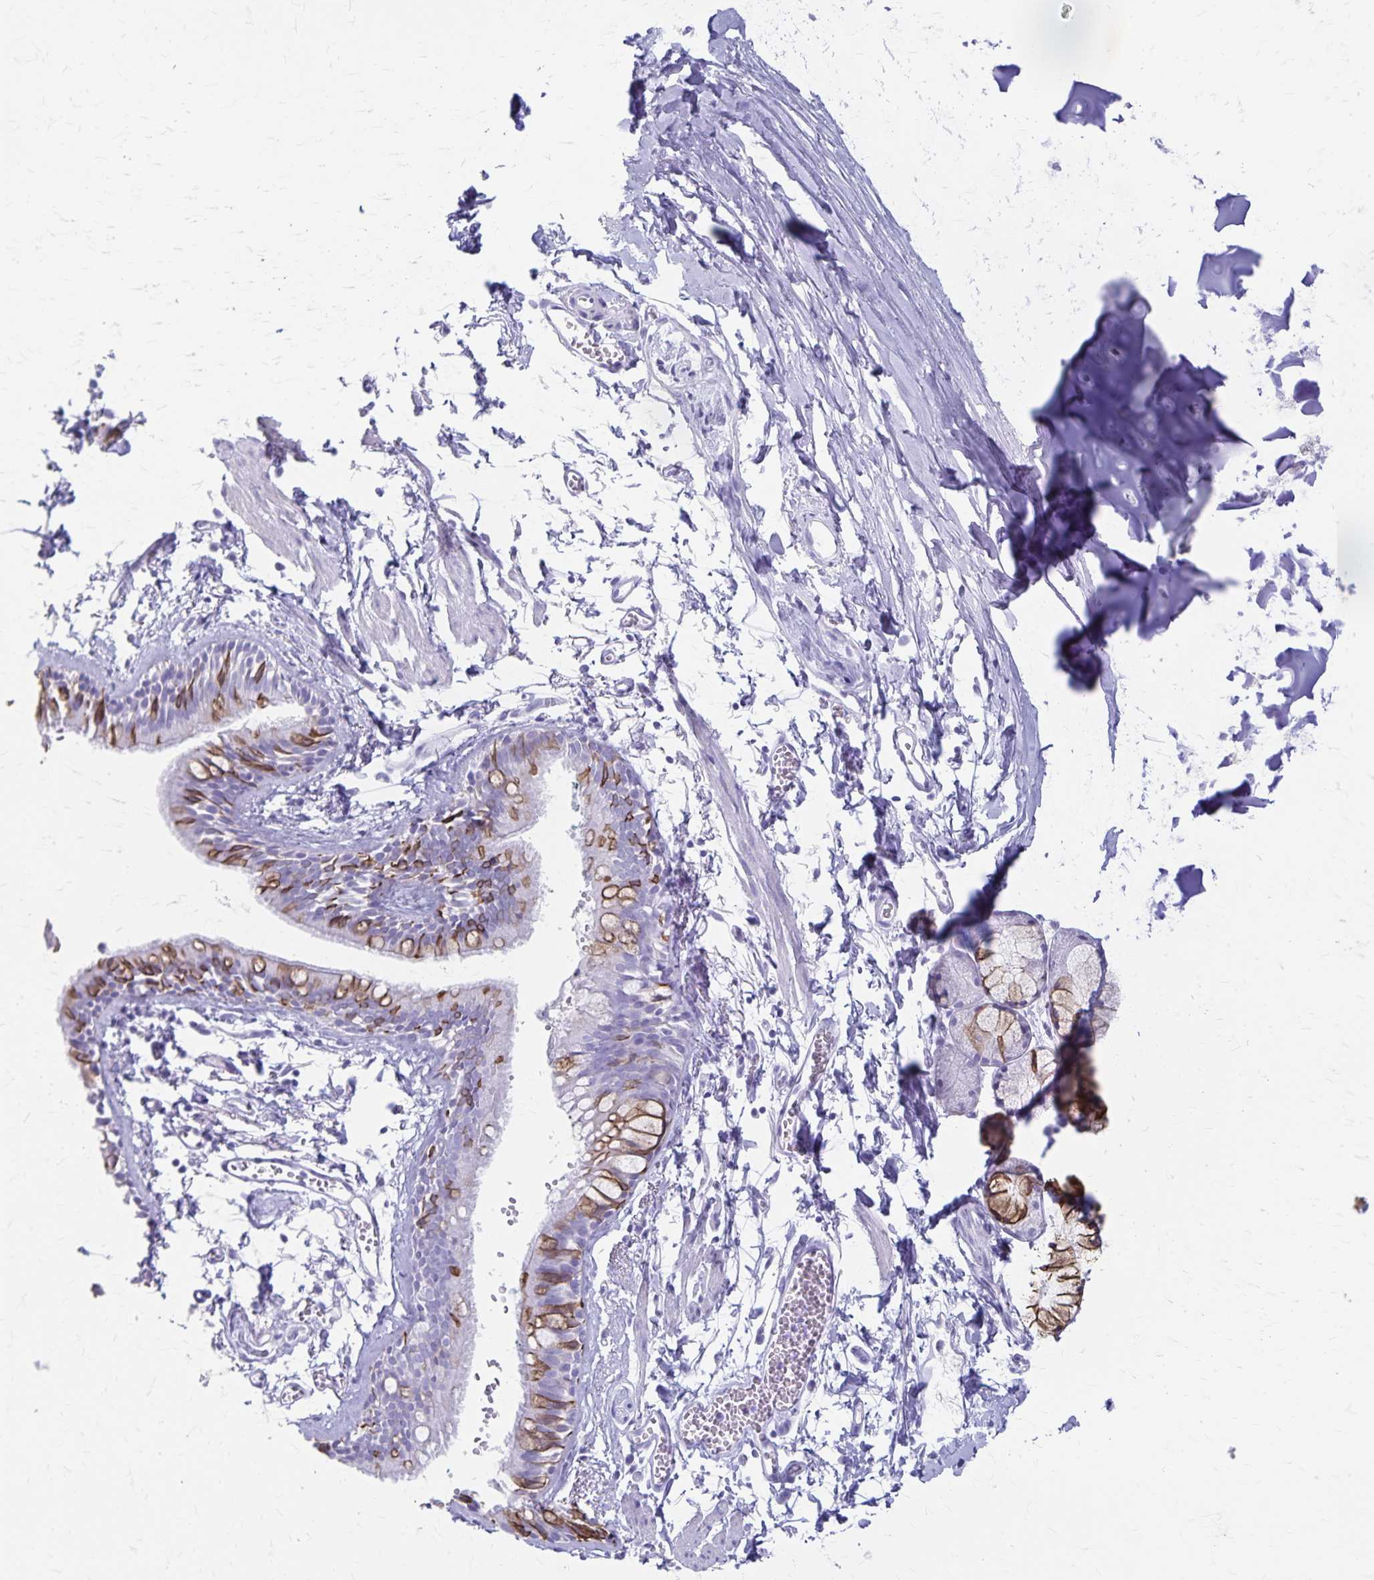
{"staining": {"intensity": "moderate", "quantity": "25%-75%", "location": "cytoplasmic/membranous"}, "tissue": "bronchus", "cell_type": "Respiratory epithelial cells", "image_type": "normal", "snomed": [{"axis": "morphology", "description": "Normal tissue, NOS"}, {"axis": "topography", "description": "Cartilage tissue"}, {"axis": "topography", "description": "Bronchus"}], "caption": "Respiratory epithelial cells exhibit medium levels of moderate cytoplasmic/membranous expression in about 25%-75% of cells in benign bronchus. Nuclei are stained in blue.", "gene": "GPBAR1", "patient": {"sex": "female", "age": 59}}